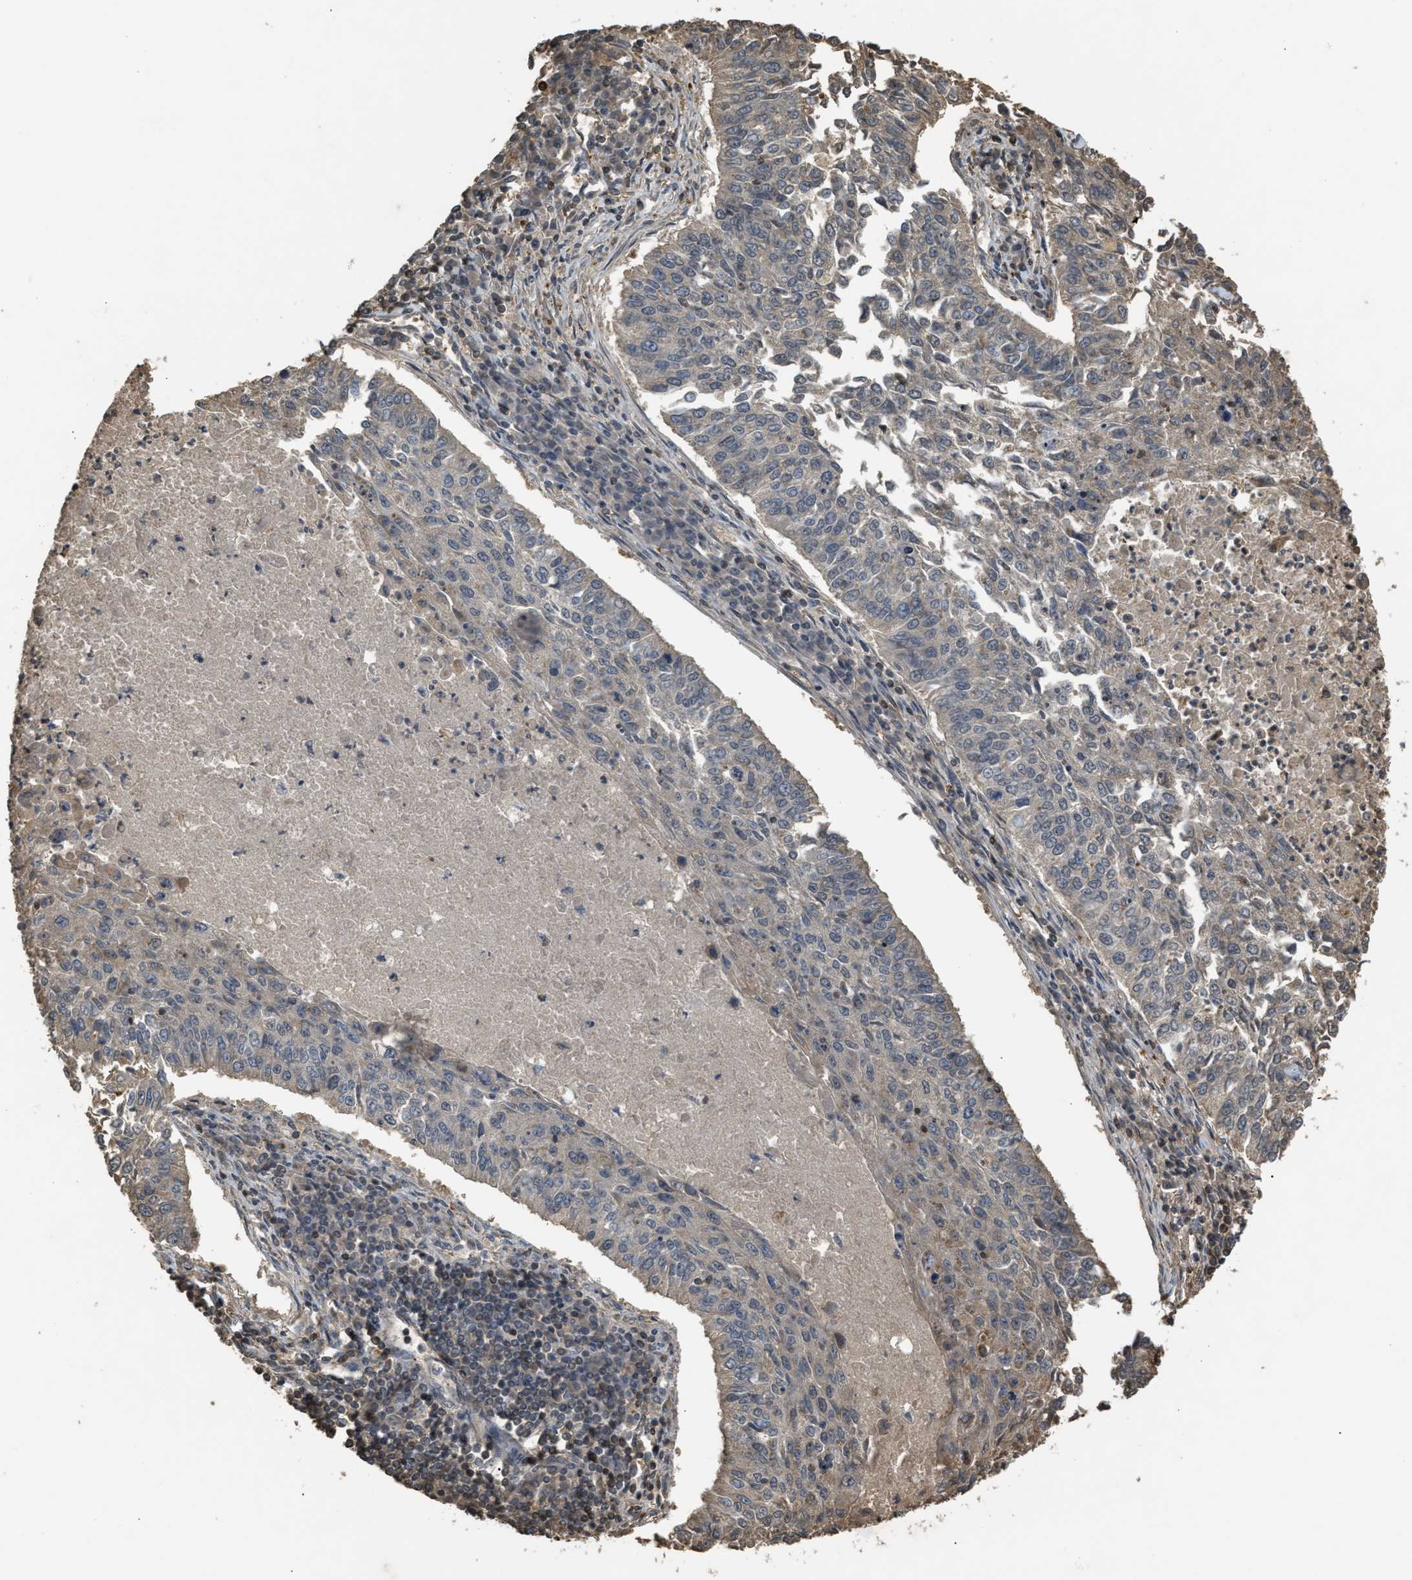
{"staining": {"intensity": "negative", "quantity": "none", "location": "none"}, "tissue": "lung cancer", "cell_type": "Tumor cells", "image_type": "cancer", "snomed": [{"axis": "morphology", "description": "Normal tissue, NOS"}, {"axis": "morphology", "description": "Squamous cell carcinoma, NOS"}, {"axis": "topography", "description": "Cartilage tissue"}, {"axis": "topography", "description": "Bronchus"}, {"axis": "topography", "description": "Lung"}], "caption": "An immunohistochemistry histopathology image of lung cancer is shown. There is no staining in tumor cells of lung cancer.", "gene": "ARHGDIA", "patient": {"sex": "female", "age": 49}}